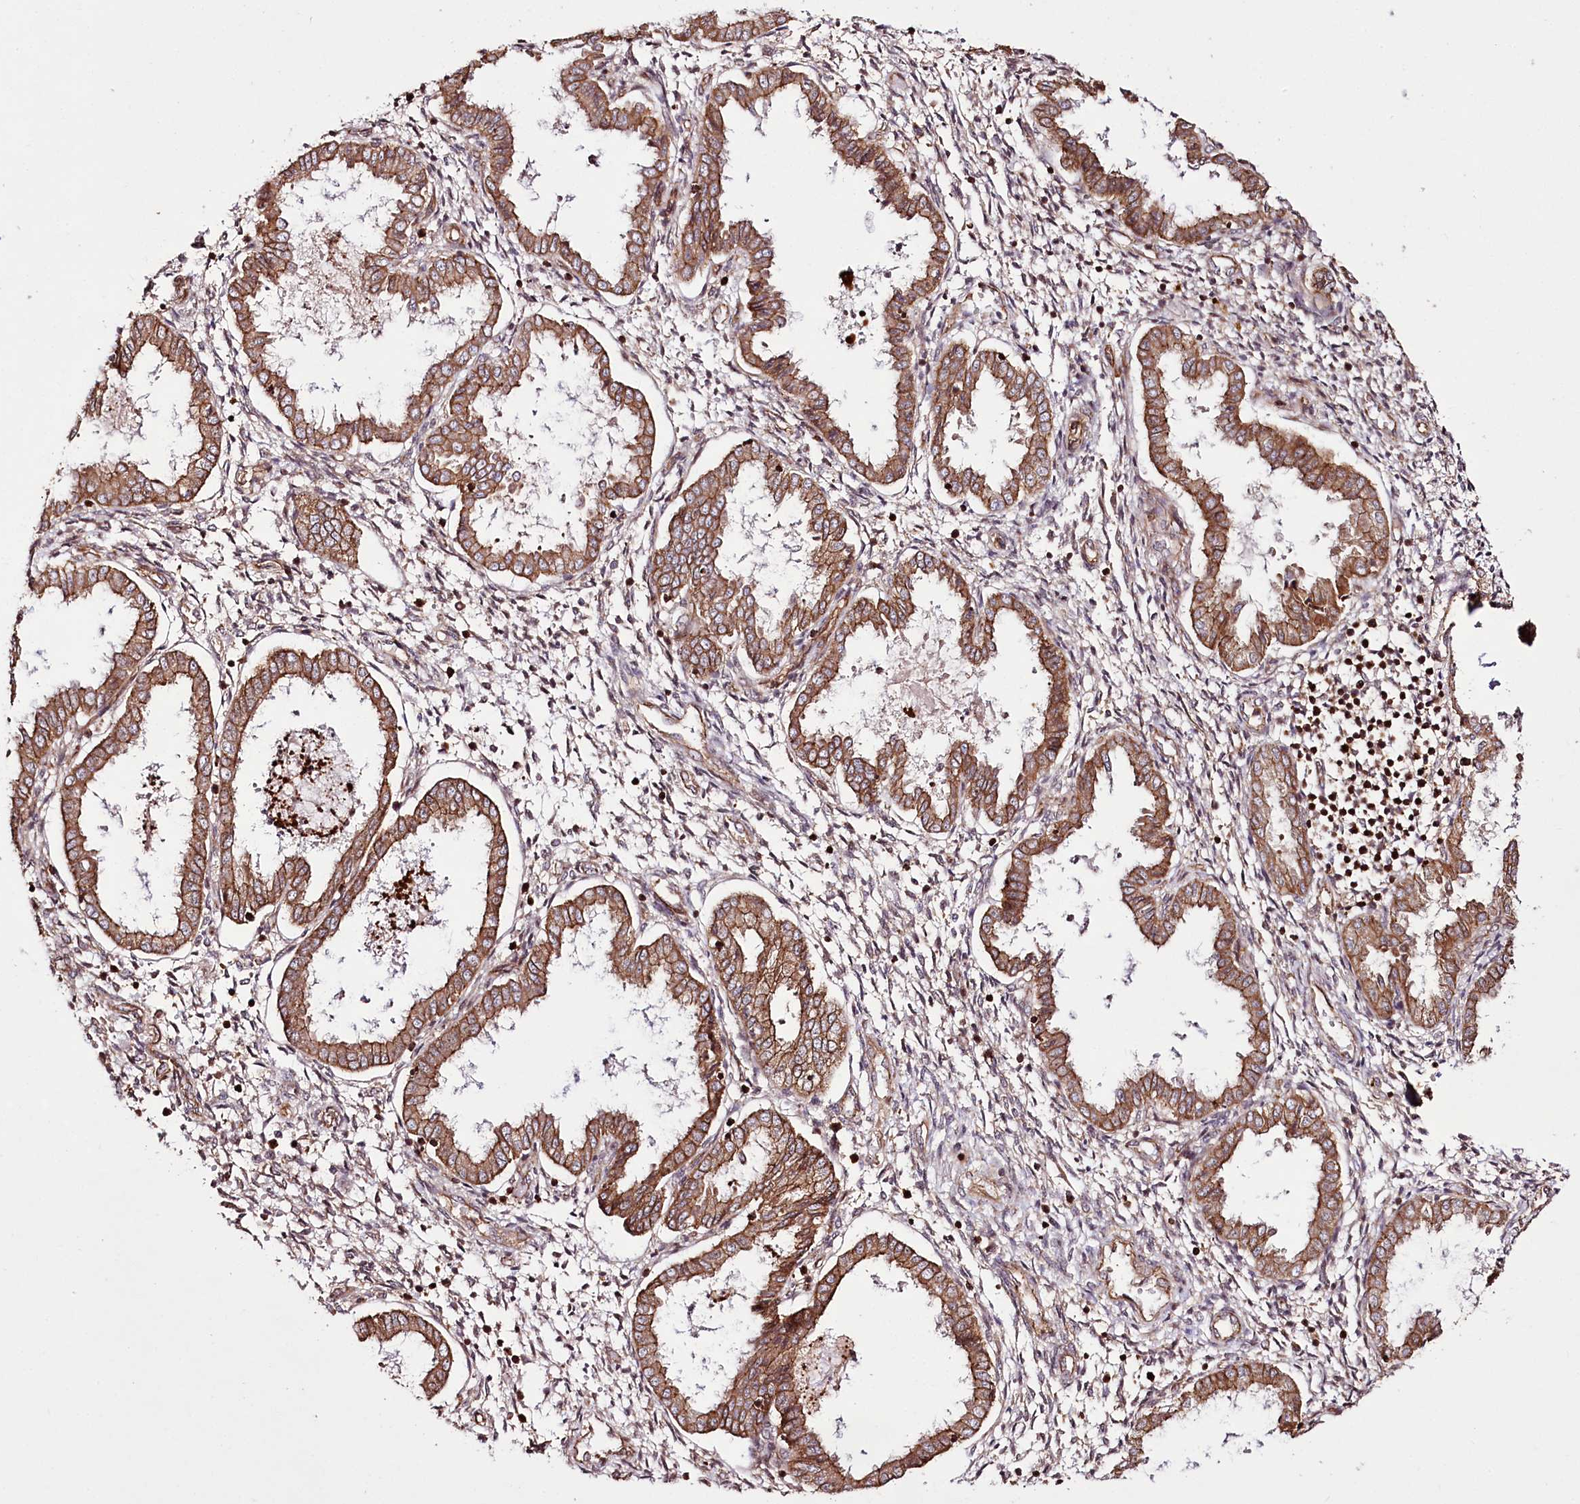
{"staining": {"intensity": "moderate", "quantity": "25%-75%", "location": "cytoplasmic/membranous"}, "tissue": "endometrium", "cell_type": "Cells in endometrial stroma", "image_type": "normal", "snomed": [{"axis": "morphology", "description": "Normal tissue, NOS"}, {"axis": "topography", "description": "Endometrium"}], "caption": "About 25%-75% of cells in endometrial stroma in normal endometrium show moderate cytoplasmic/membranous protein positivity as visualized by brown immunohistochemical staining.", "gene": "DHX29", "patient": {"sex": "female", "age": 33}}